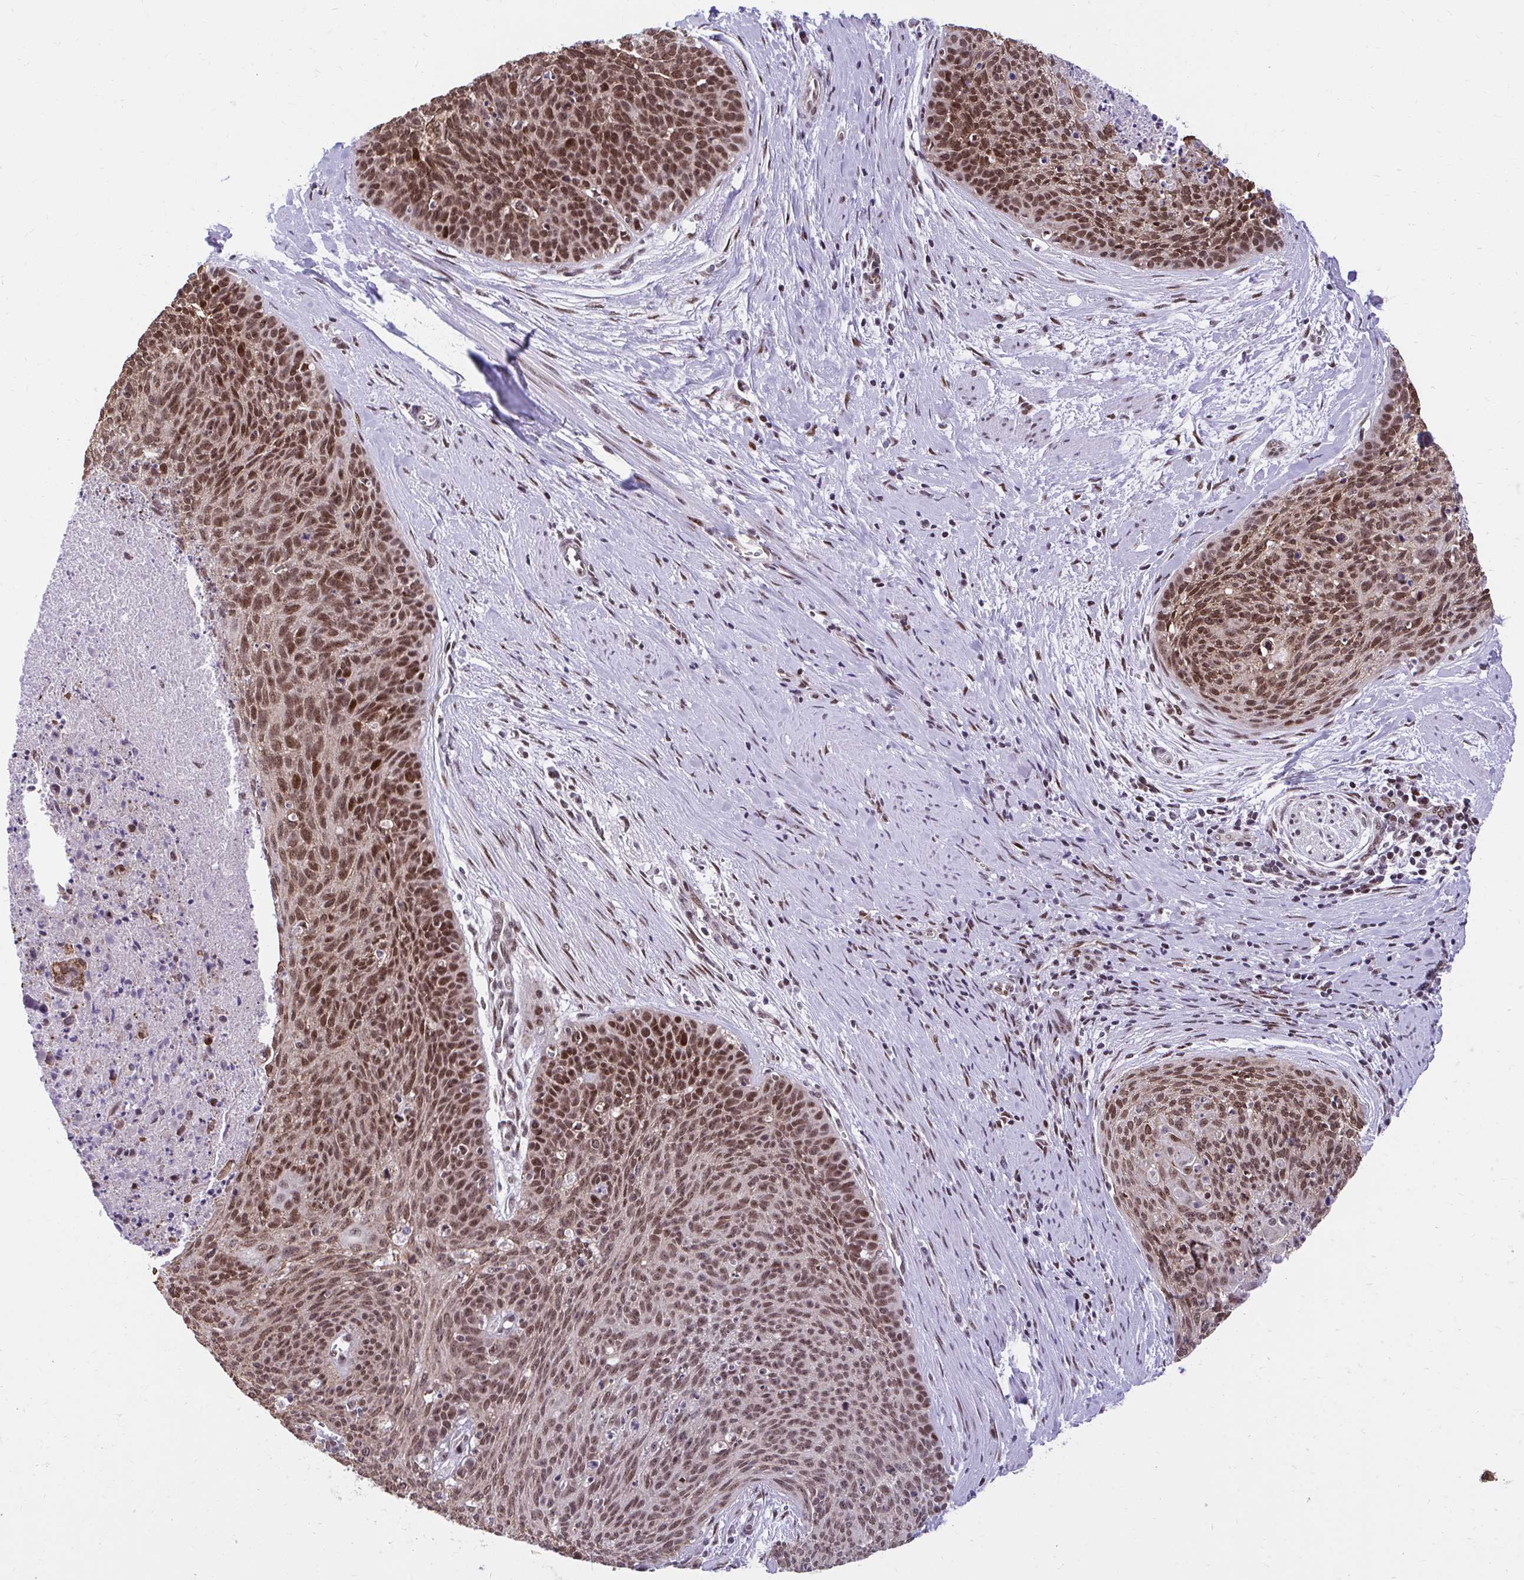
{"staining": {"intensity": "moderate", "quantity": ">75%", "location": "nuclear"}, "tissue": "cervical cancer", "cell_type": "Tumor cells", "image_type": "cancer", "snomed": [{"axis": "morphology", "description": "Squamous cell carcinoma, NOS"}, {"axis": "topography", "description": "Cervix"}], "caption": "IHC image of neoplastic tissue: cervical cancer (squamous cell carcinoma) stained using immunohistochemistry (IHC) demonstrates medium levels of moderate protein expression localized specifically in the nuclear of tumor cells, appearing as a nuclear brown color.", "gene": "HOXA4", "patient": {"sex": "female", "age": 55}}